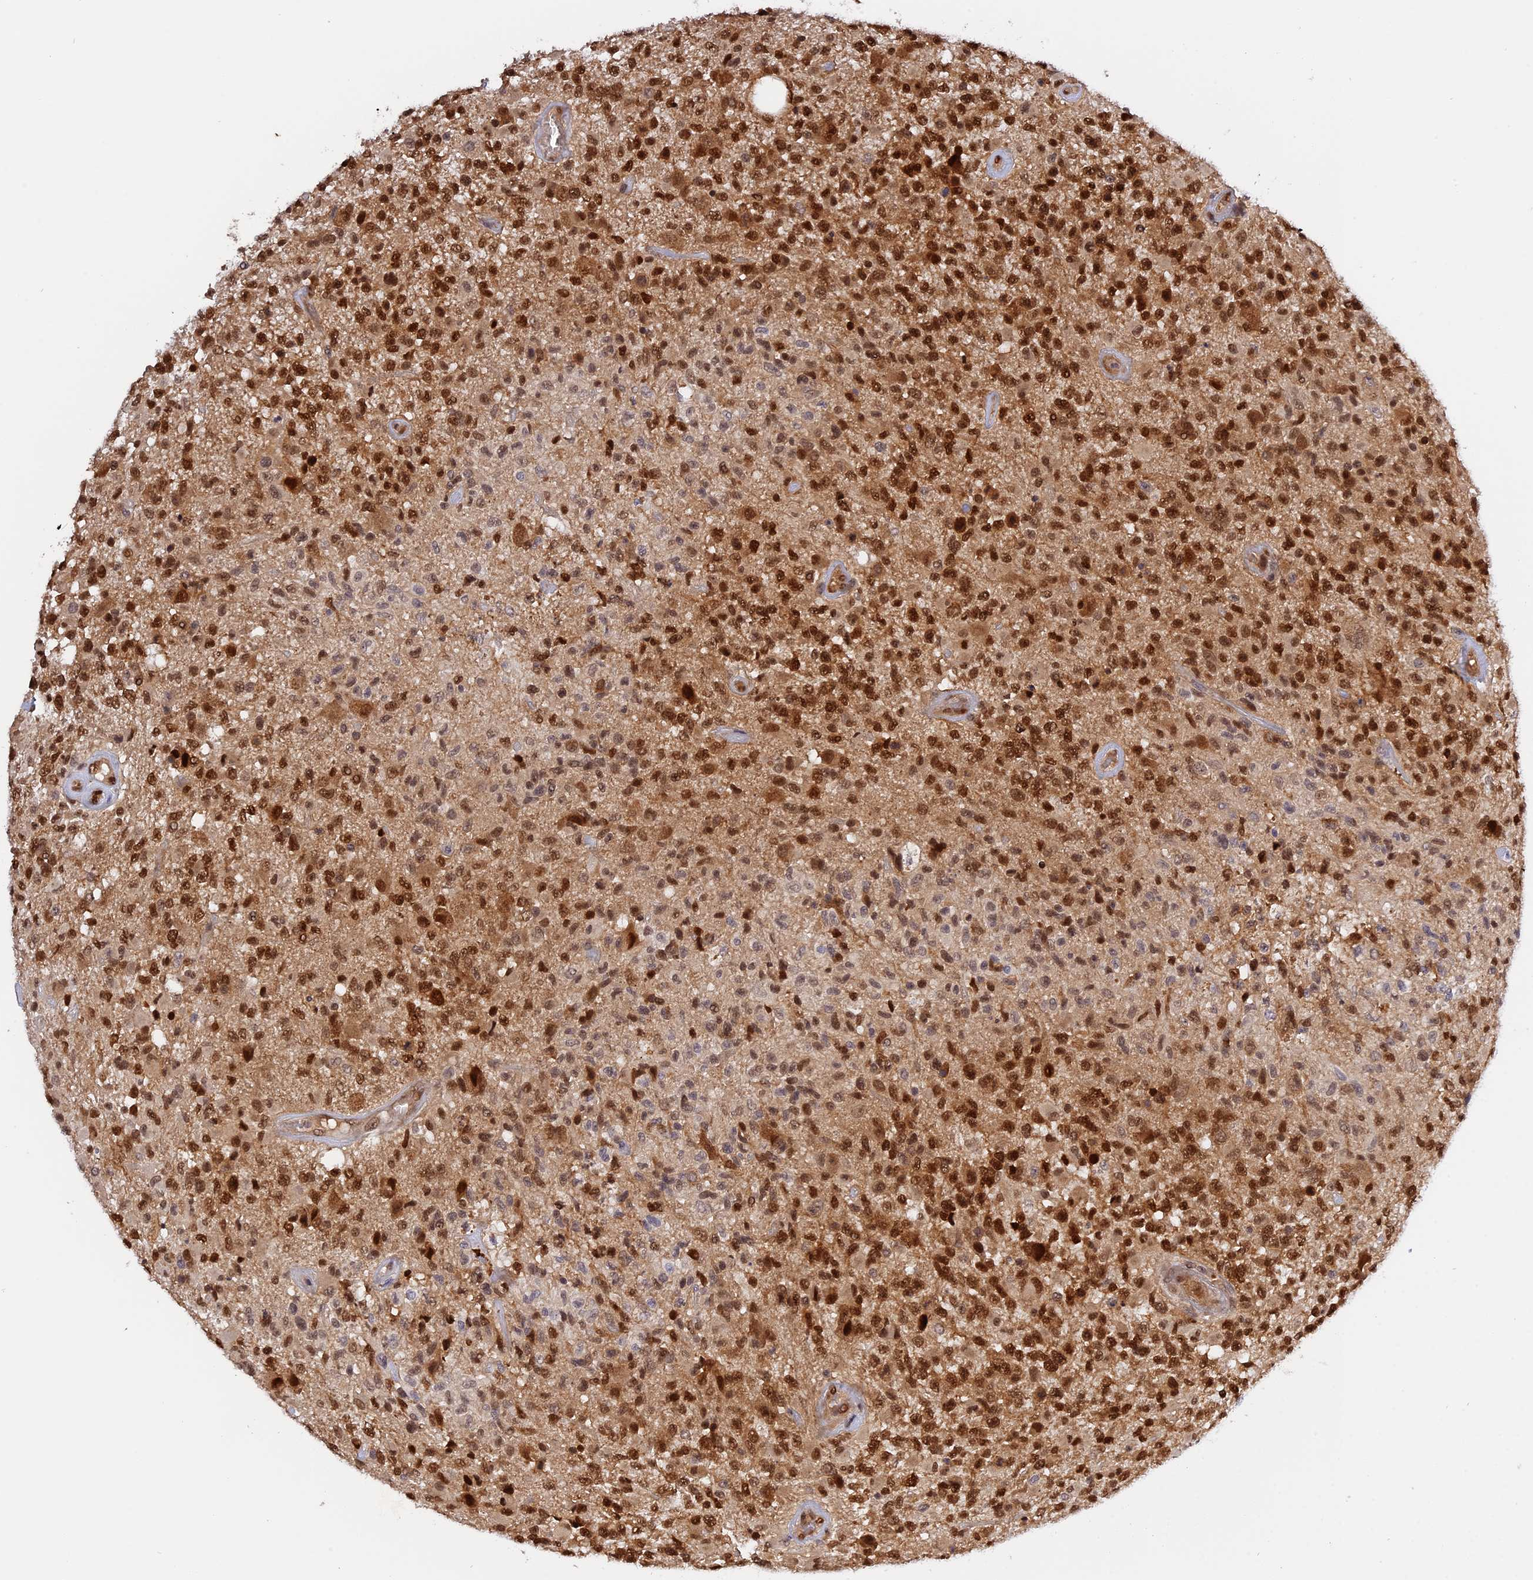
{"staining": {"intensity": "strong", "quantity": ">75%", "location": "cytoplasmic/membranous,nuclear"}, "tissue": "glioma", "cell_type": "Tumor cells", "image_type": "cancer", "snomed": [{"axis": "morphology", "description": "Glioma, malignant, High grade"}, {"axis": "morphology", "description": "Glioblastoma, NOS"}, {"axis": "topography", "description": "Brain"}], "caption": "Tumor cells reveal strong cytoplasmic/membranous and nuclear positivity in about >75% of cells in high-grade glioma (malignant).", "gene": "ZNF428", "patient": {"sex": "male", "age": 60}}